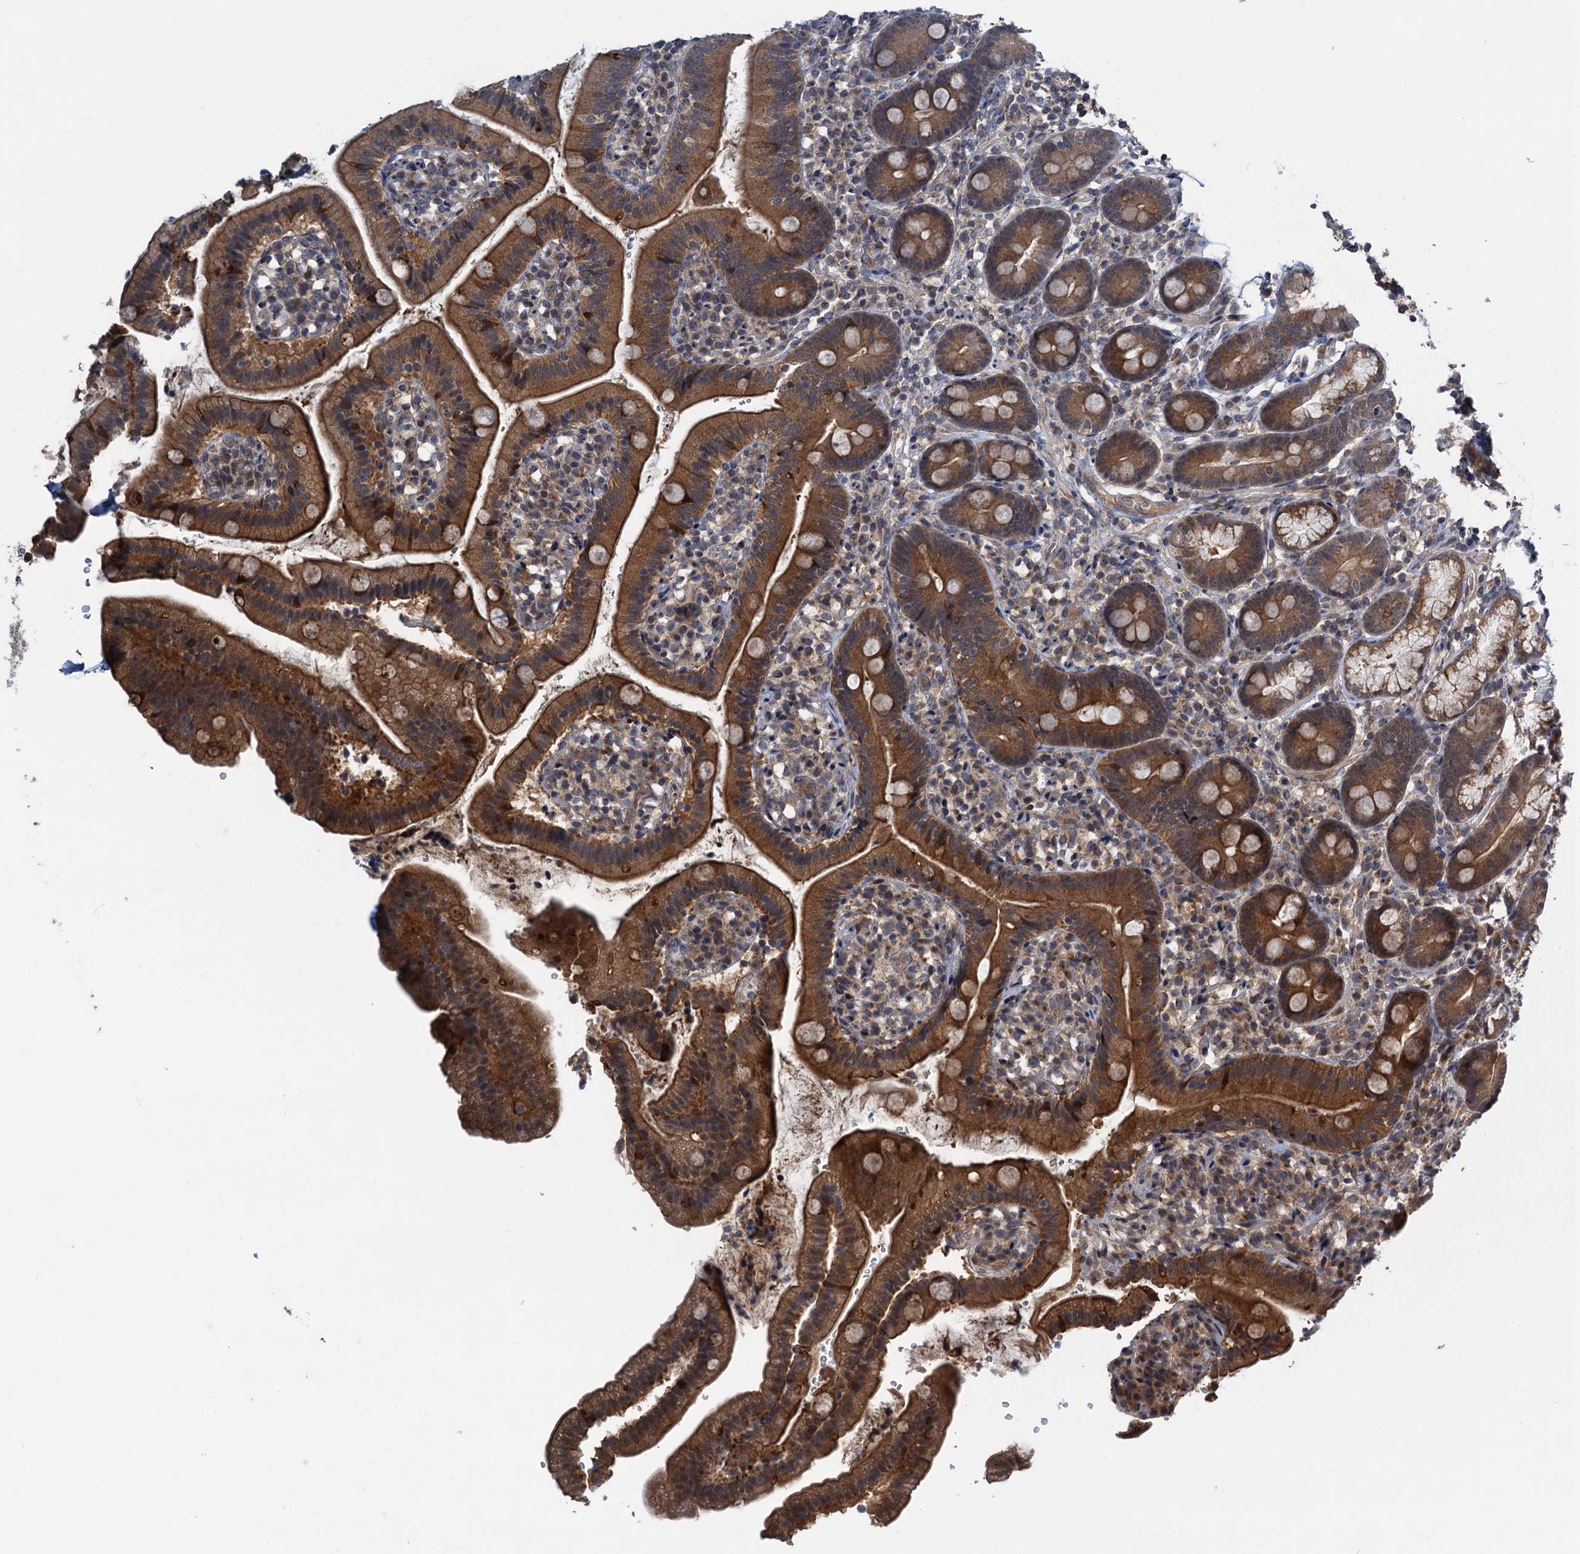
{"staining": {"intensity": "strong", "quantity": ">75%", "location": "cytoplasmic/membranous"}, "tissue": "duodenum", "cell_type": "Glandular cells", "image_type": "normal", "snomed": [{"axis": "morphology", "description": "Normal tissue, NOS"}, {"axis": "topography", "description": "Duodenum"}], "caption": "DAB immunohistochemical staining of benign duodenum demonstrates strong cytoplasmic/membranous protein positivity in approximately >75% of glandular cells. The staining was performed using DAB (3,3'-diaminobenzidine) to visualize the protein expression in brown, while the nuclei were stained in blue with hematoxylin (Magnification: 20x).", "gene": "RNF165", "patient": {"sex": "female", "age": 67}}